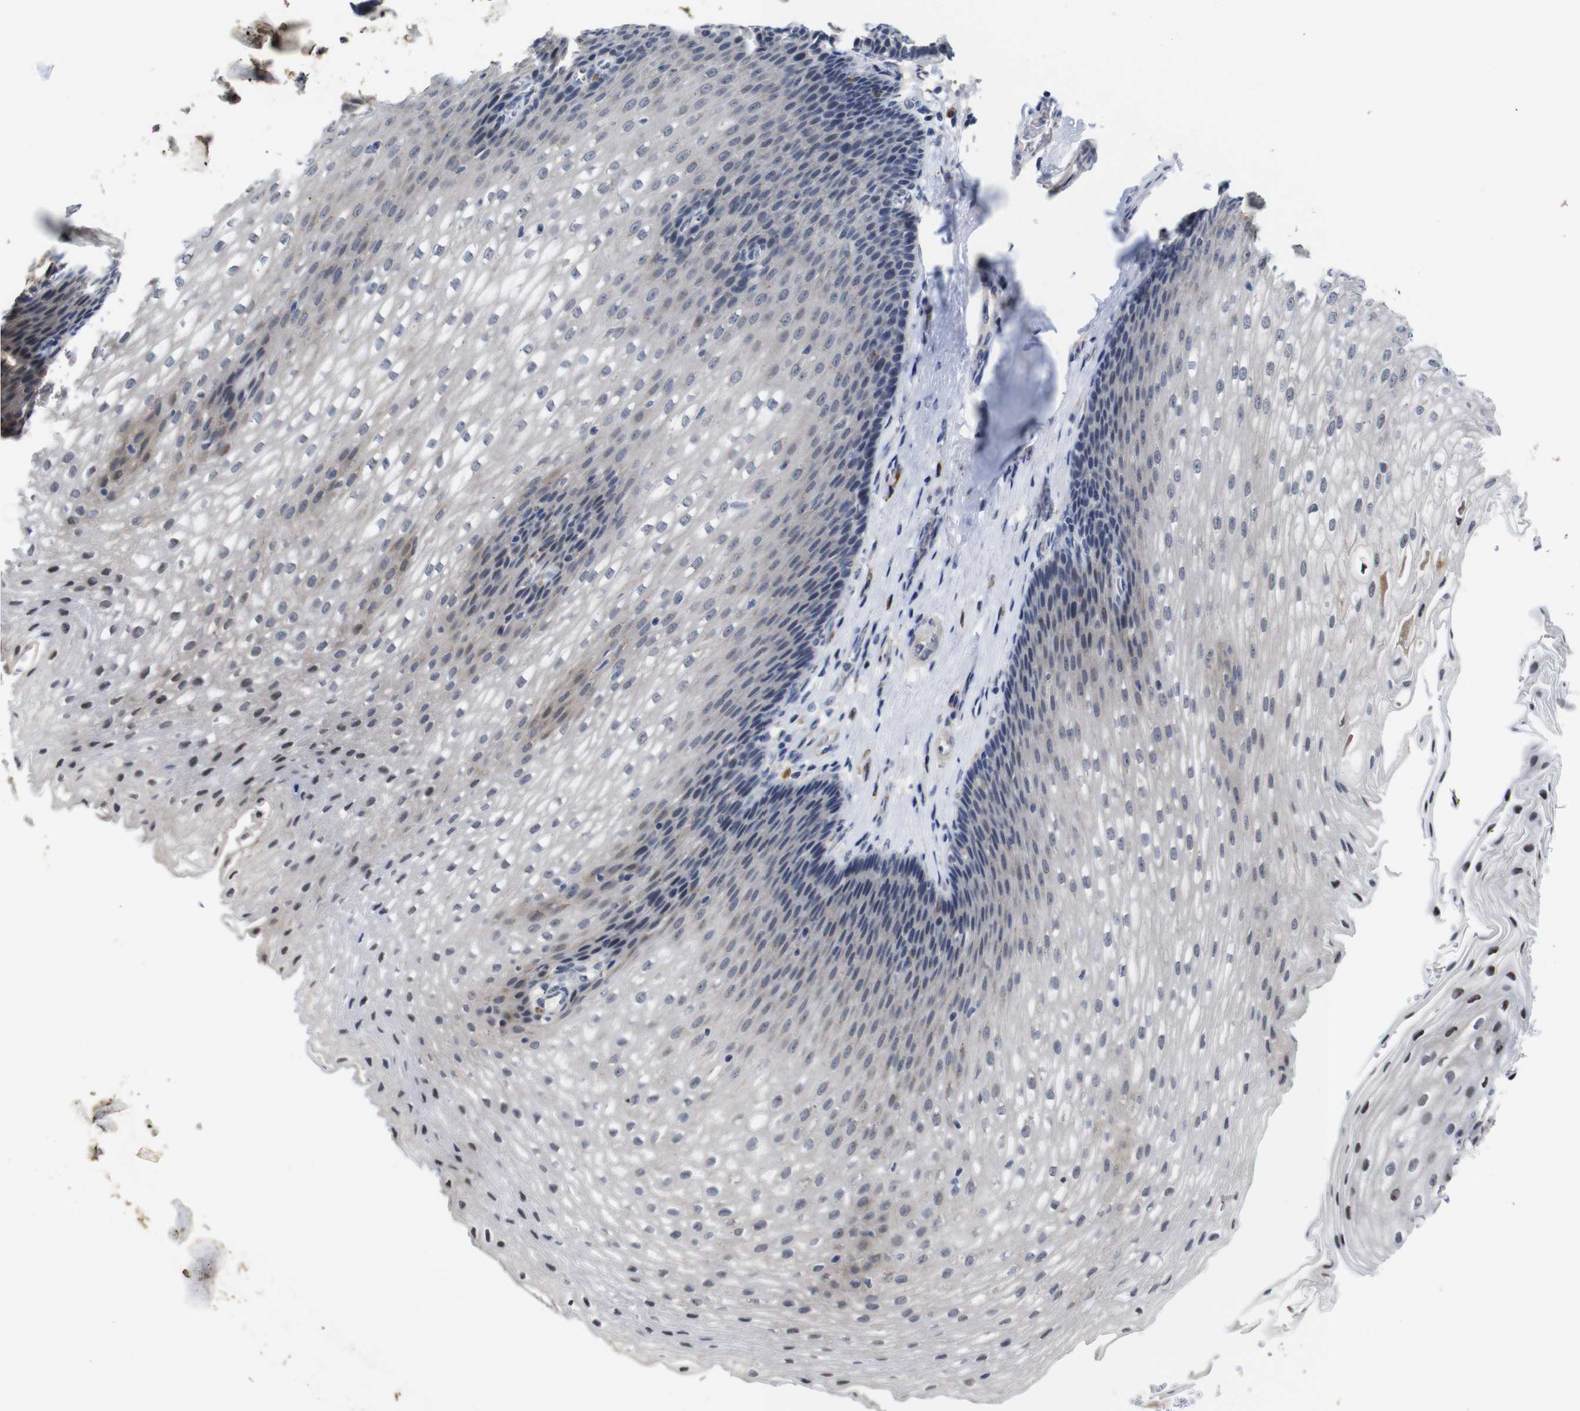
{"staining": {"intensity": "moderate", "quantity": "<25%", "location": "nuclear"}, "tissue": "esophagus", "cell_type": "Squamous epithelial cells", "image_type": "normal", "snomed": [{"axis": "morphology", "description": "Normal tissue, NOS"}, {"axis": "topography", "description": "Esophagus"}], "caption": "DAB immunohistochemical staining of normal esophagus displays moderate nuclear protein expression in approximately <25% of squamous epithelial cells. (Stains: DAB (3,3'-diaminobenzidine) in brown, nuclei in blue, Microscopy: brightfield microscopy at high magnification).", "gene": "FURIN", "patient": {"sex": "male", "age": 48}}